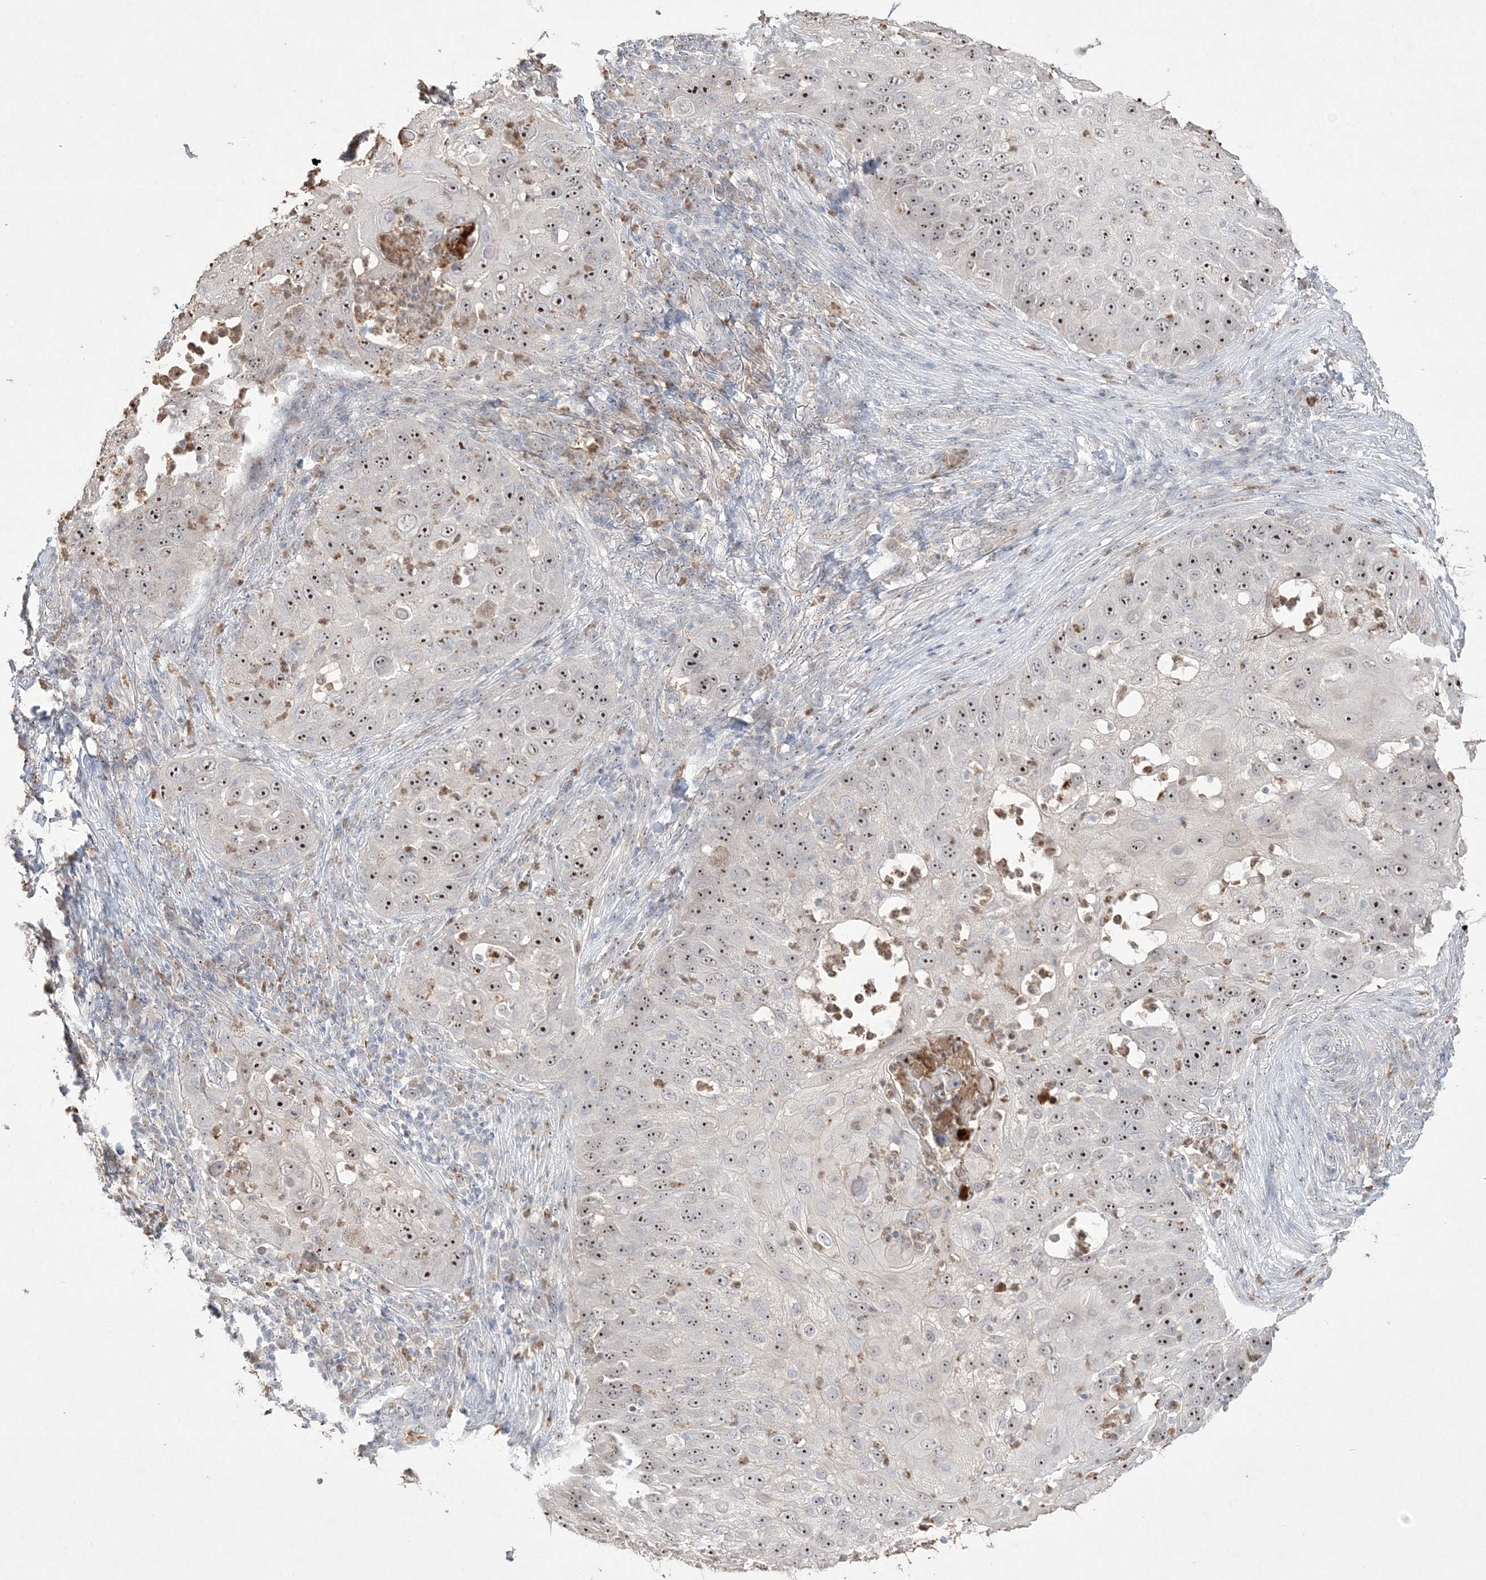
{"staining": {"intensity": "strong", "quantity": ">75%", "location": "nuclear"}, "tissue": "skin cancer", "cell_type": "Tumor cells", "image_type": "cancer", "snomed": [{"axis": "morphology", "description": "Squamous cell carcinoma, NOS"}, {"axis": "topography", "description": "Skin"}], "caption": "Squamous cell carcinoma (skin) stained with IHC exhibits strong nuclear expression in about >75% of tumor cells. (DAB (3,3'-diaminobenzidine) = brown stain, brightfield microscopy at high magnification).", "gene": "NOP16", "patient": {"sex": "female", "age": 44}}